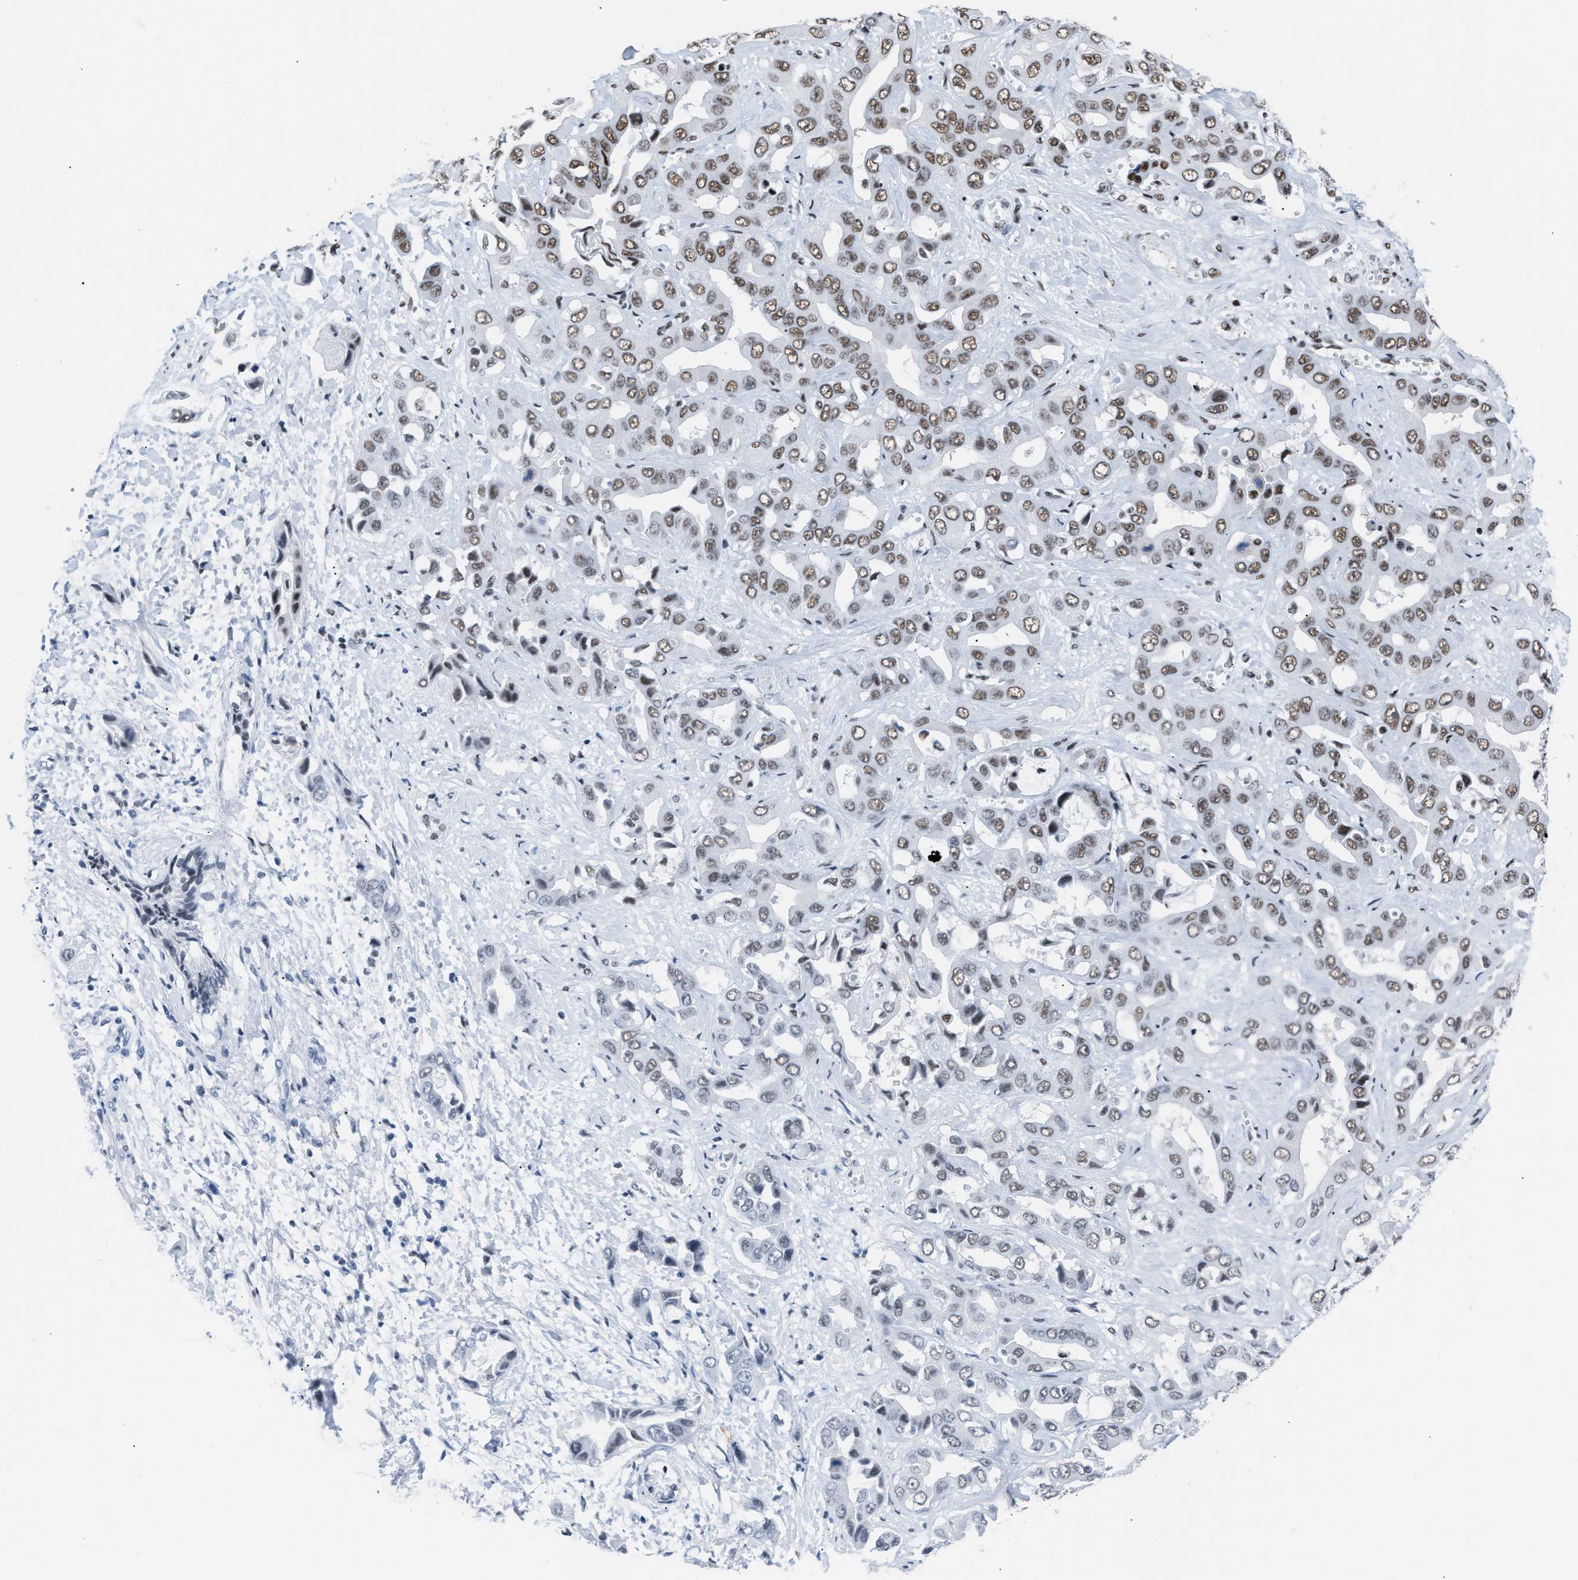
{"staining": {"intensity": "moderate", "quantity": "25%-75%", "location": "nuclear"}, "tissue": "liver cancer", "cell_type": "Tumor cells", "image_type": "cancer", "snomed": [{"axis": "morphology", "description": "Cholangiocarcinoma"}, {"axis": "topography", "description": "Liver"}], "caption": "Tumor cells display medium levels of moderate nuclear staining in about 25%-75% of cells in human cholangiocarcinoma (liver).", "gene": "CCAR2", "patient": {"sex": "female", "age": 52}}